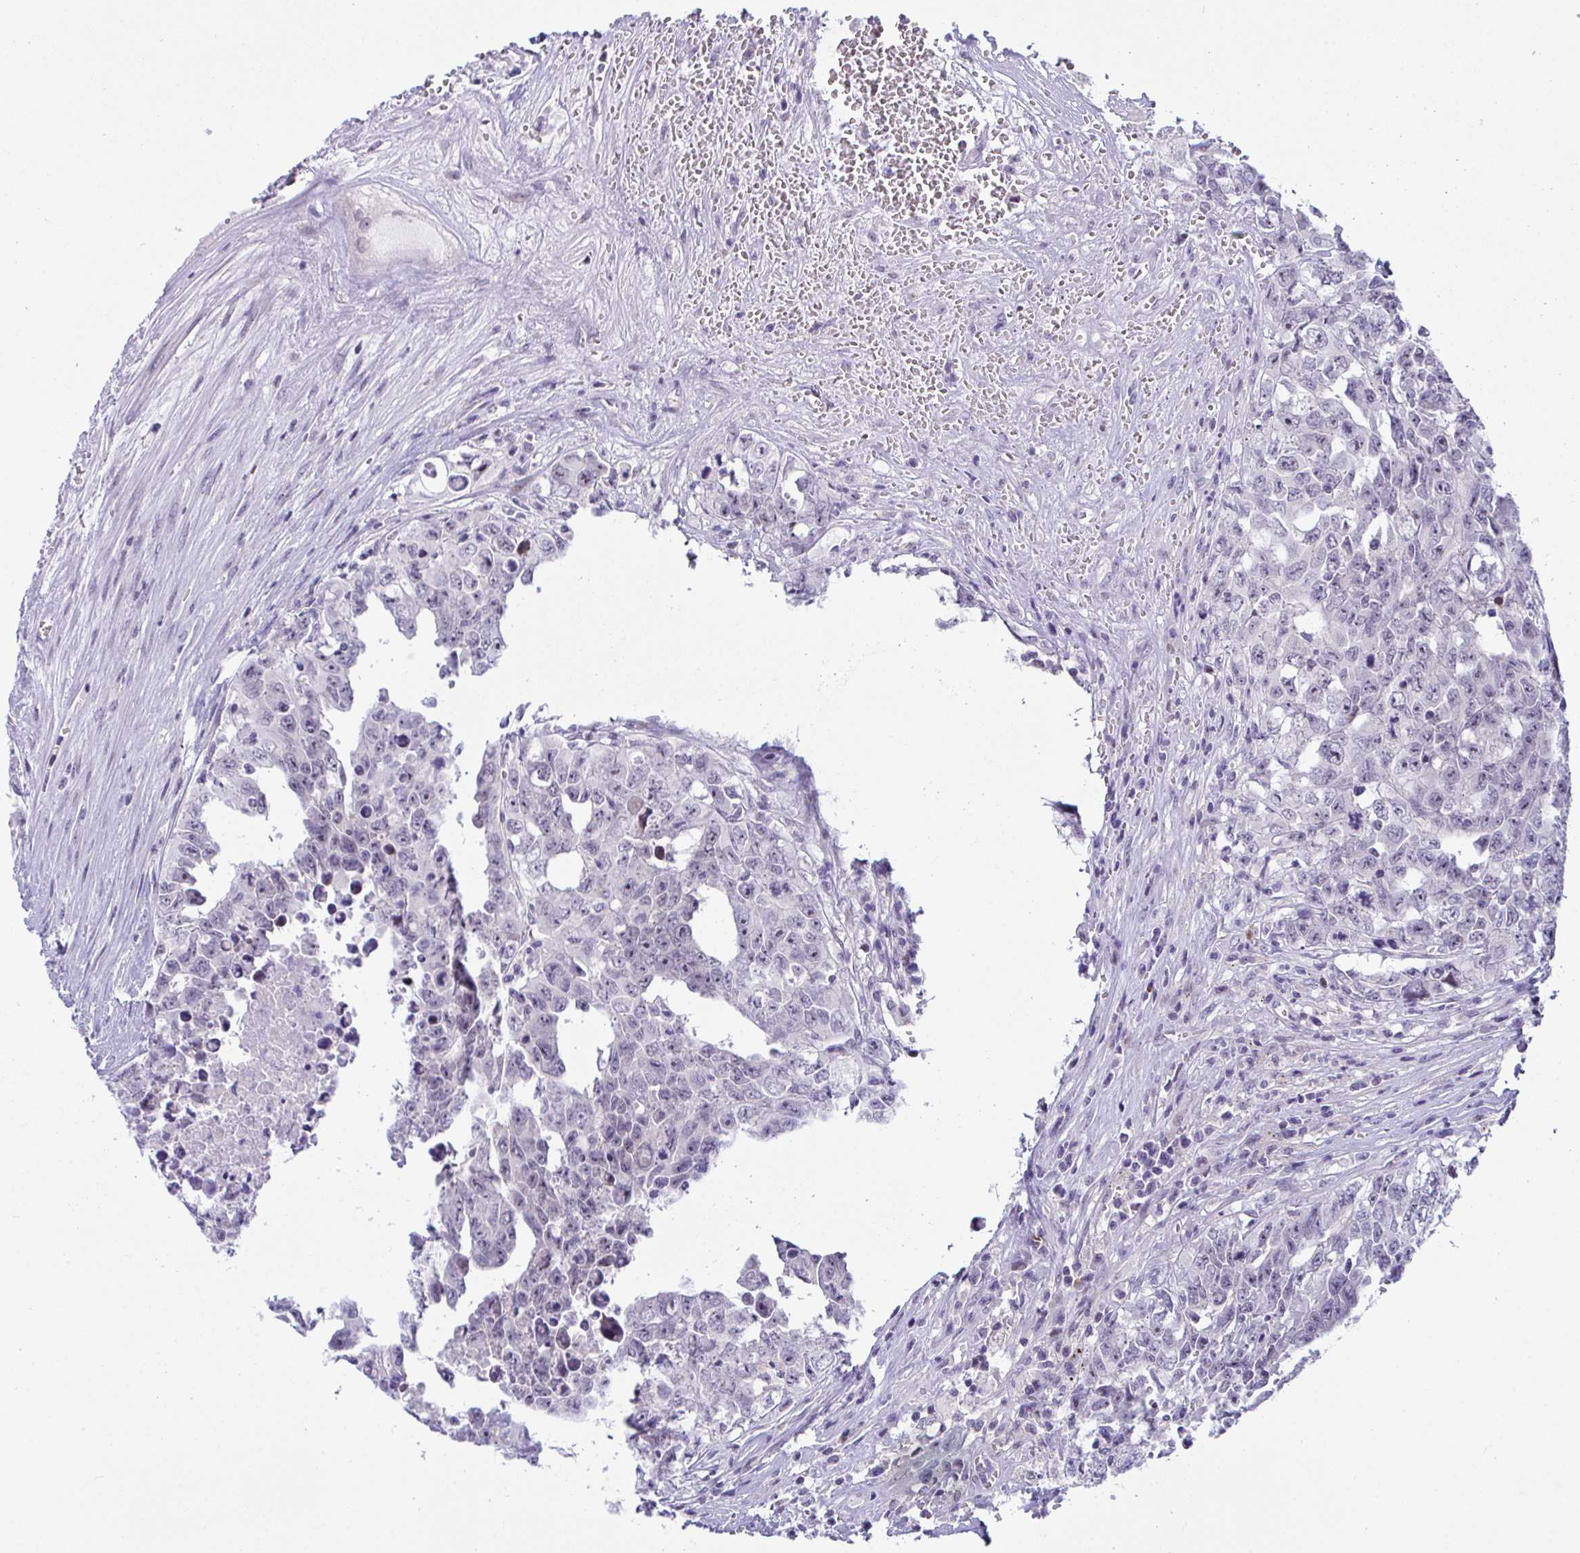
{"staining": {"intensity": "negative", "quantity": "none", "location": "none"}, "tissue": "testis cancer", "cell_type": "Tumor cells", "image_type": "cancer", "snomed": [{"axis": "morphology", "description": "Carcinoma, Embryonal, NOS"}, {"axis": "topography", "description": "Testis"}], "caption": "Immunohistochemical staining of testis embryonal carcinoma reveals no significant staining in tumor cells. (Immunohistochemistry (ihc), brightfield microscopy, high magnification).", "gene": "USP35", "patient": {"sex": "male", "age": 24}}